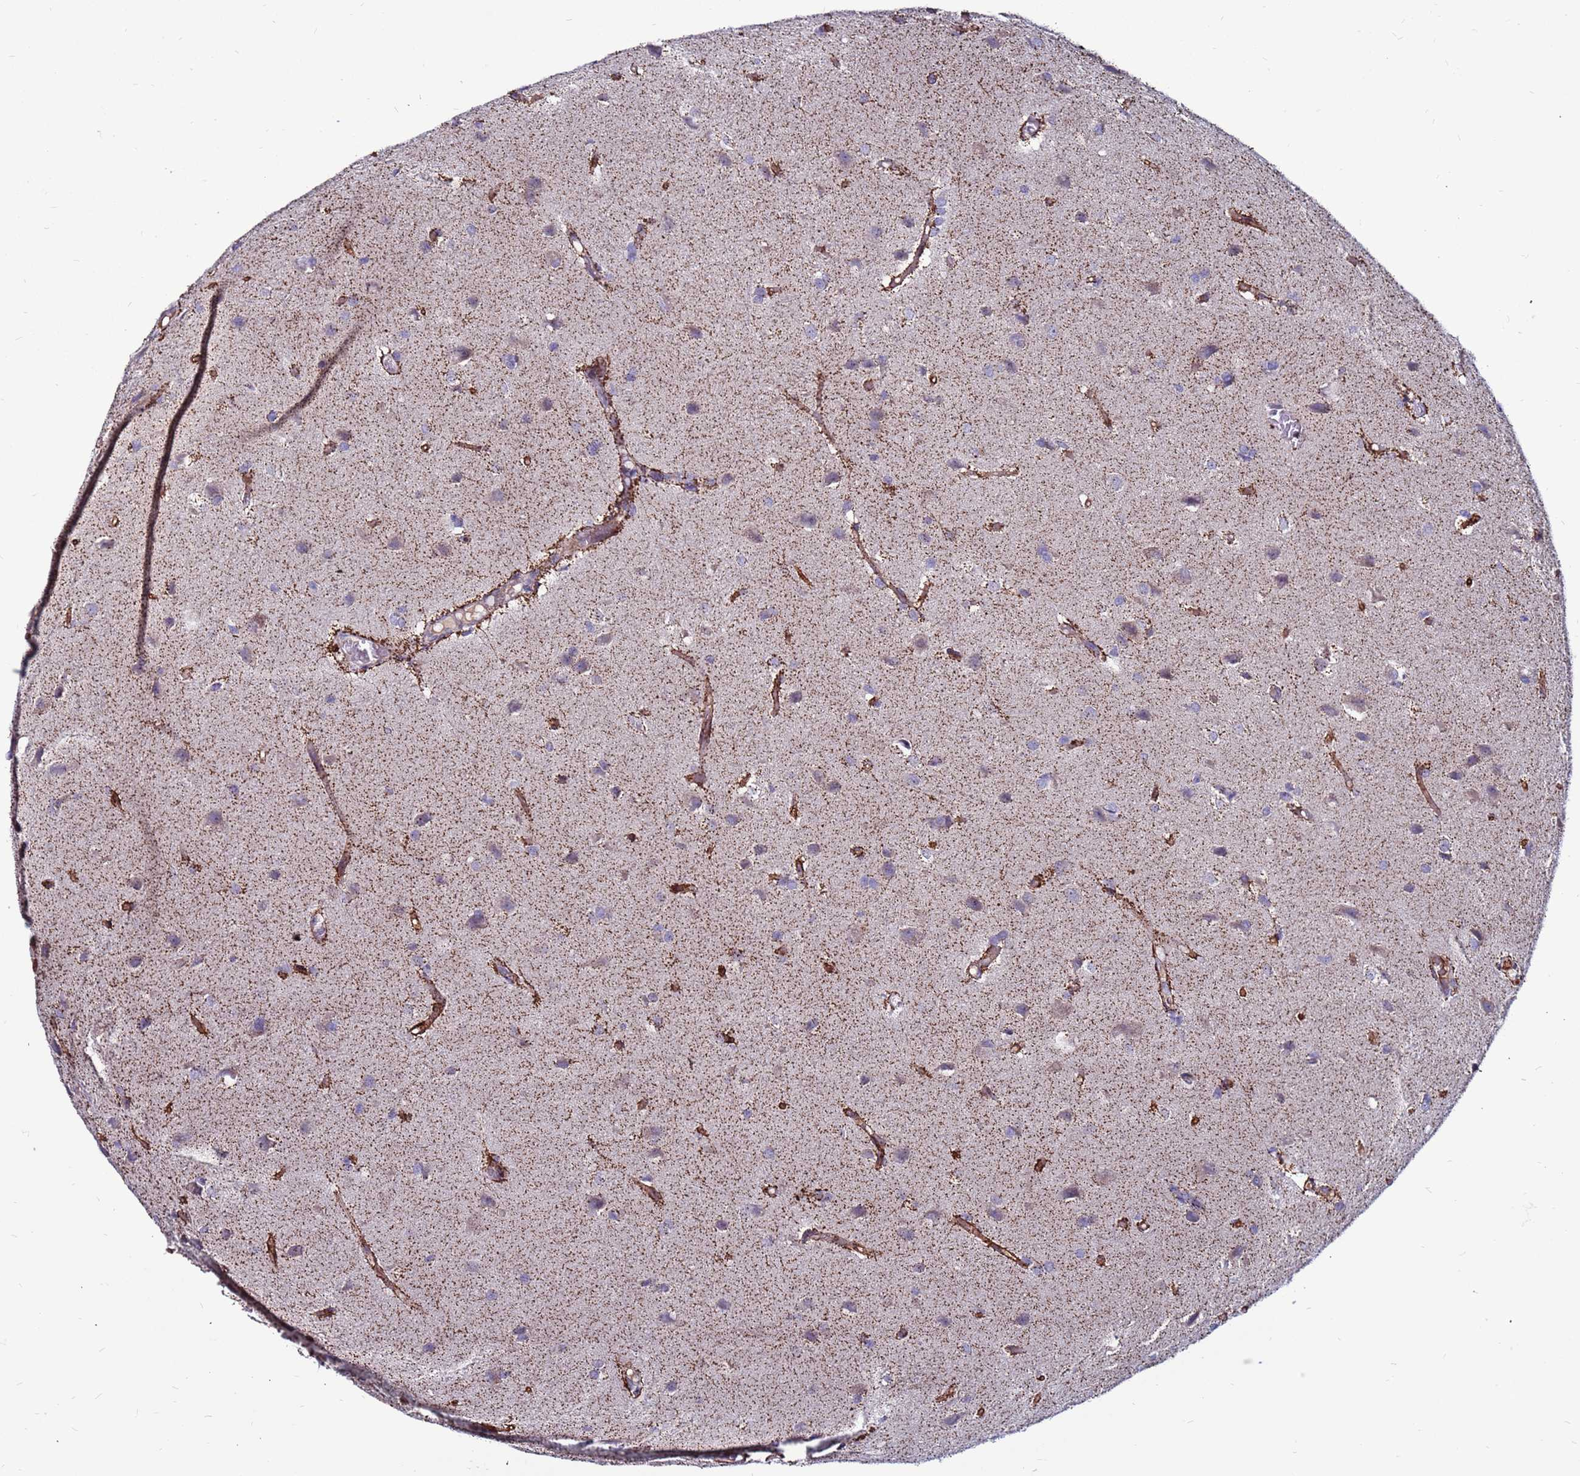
{"staining": {"intensity": "negative", "quantity": "none", "location": "none"}, "tissue": "glioma", "cell_type": "Tumor cells", "image_type": "cancer", "snomed": [{"axis": "morphology", "description": "Glioma, malignant, High grade"}, {"axis": "topography", "description": "Brain"}], "caption": "Immunohistochemistry micrograph of glioma stained for a protein (brown), which exhibits no positivity in tumor cells.", "gene": "CCDC71", "patient": {"sex": "female", "age": 50}}